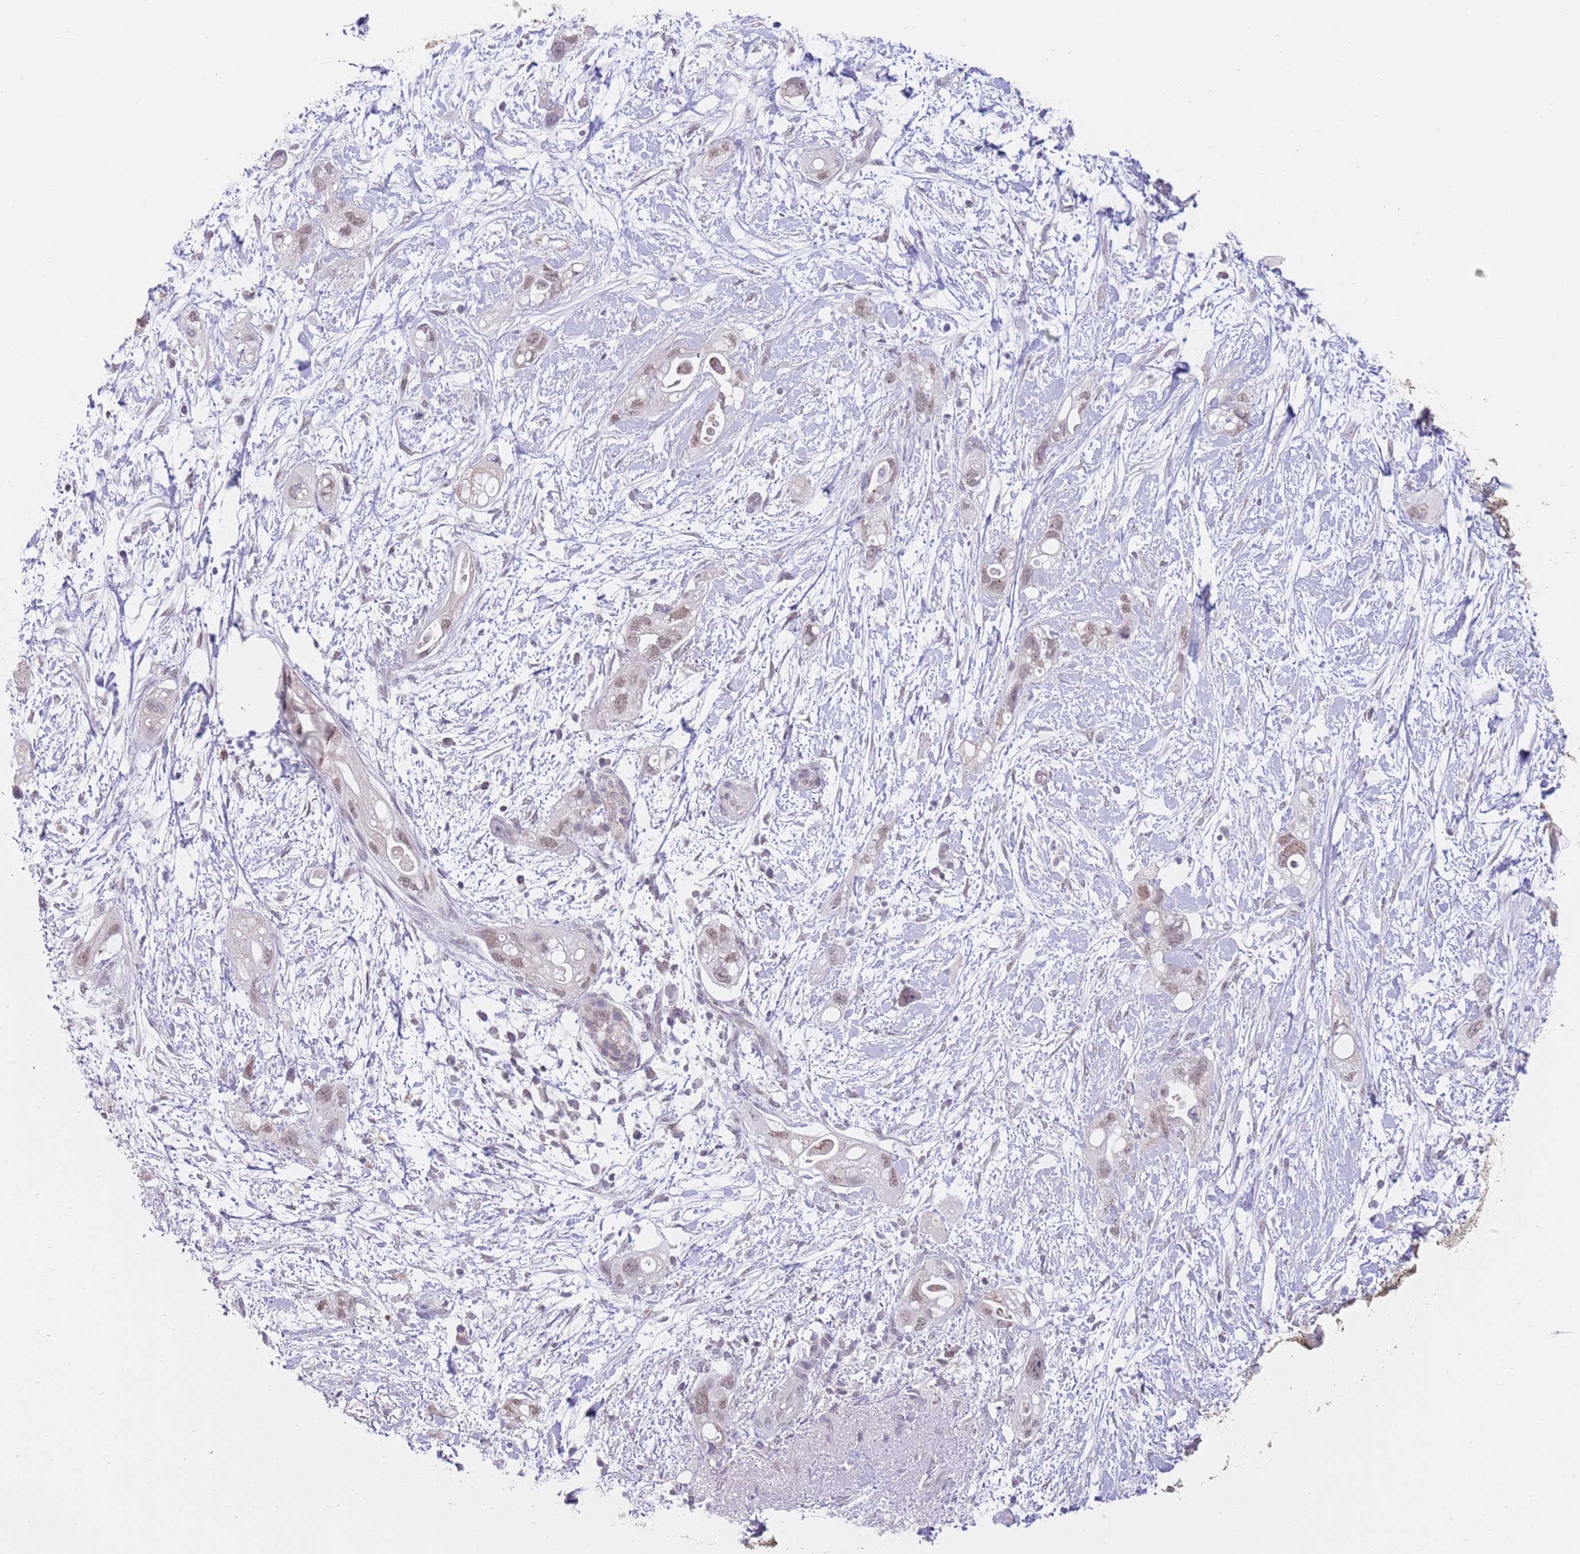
{"staining": {"intensity": "weak", "quantity": ">75%", "location": "nuclear"}, "tissue": "pancreatic cancer", "cell_type": "Tumor cells", "image_type": "cancer", "snomed": [{"axis": "morphology", "description": "Adenocarcinoma, NOS"}, {"axis": "topography", "description": "Pancreas"}], "caption": "The immunohistochemical stain highlights weak nuclear expression in tumor cells of pancreatic adenocarcinoma tissue.", "gene": "ZNF574", "patient": {"sex": "female", "age": 72}}